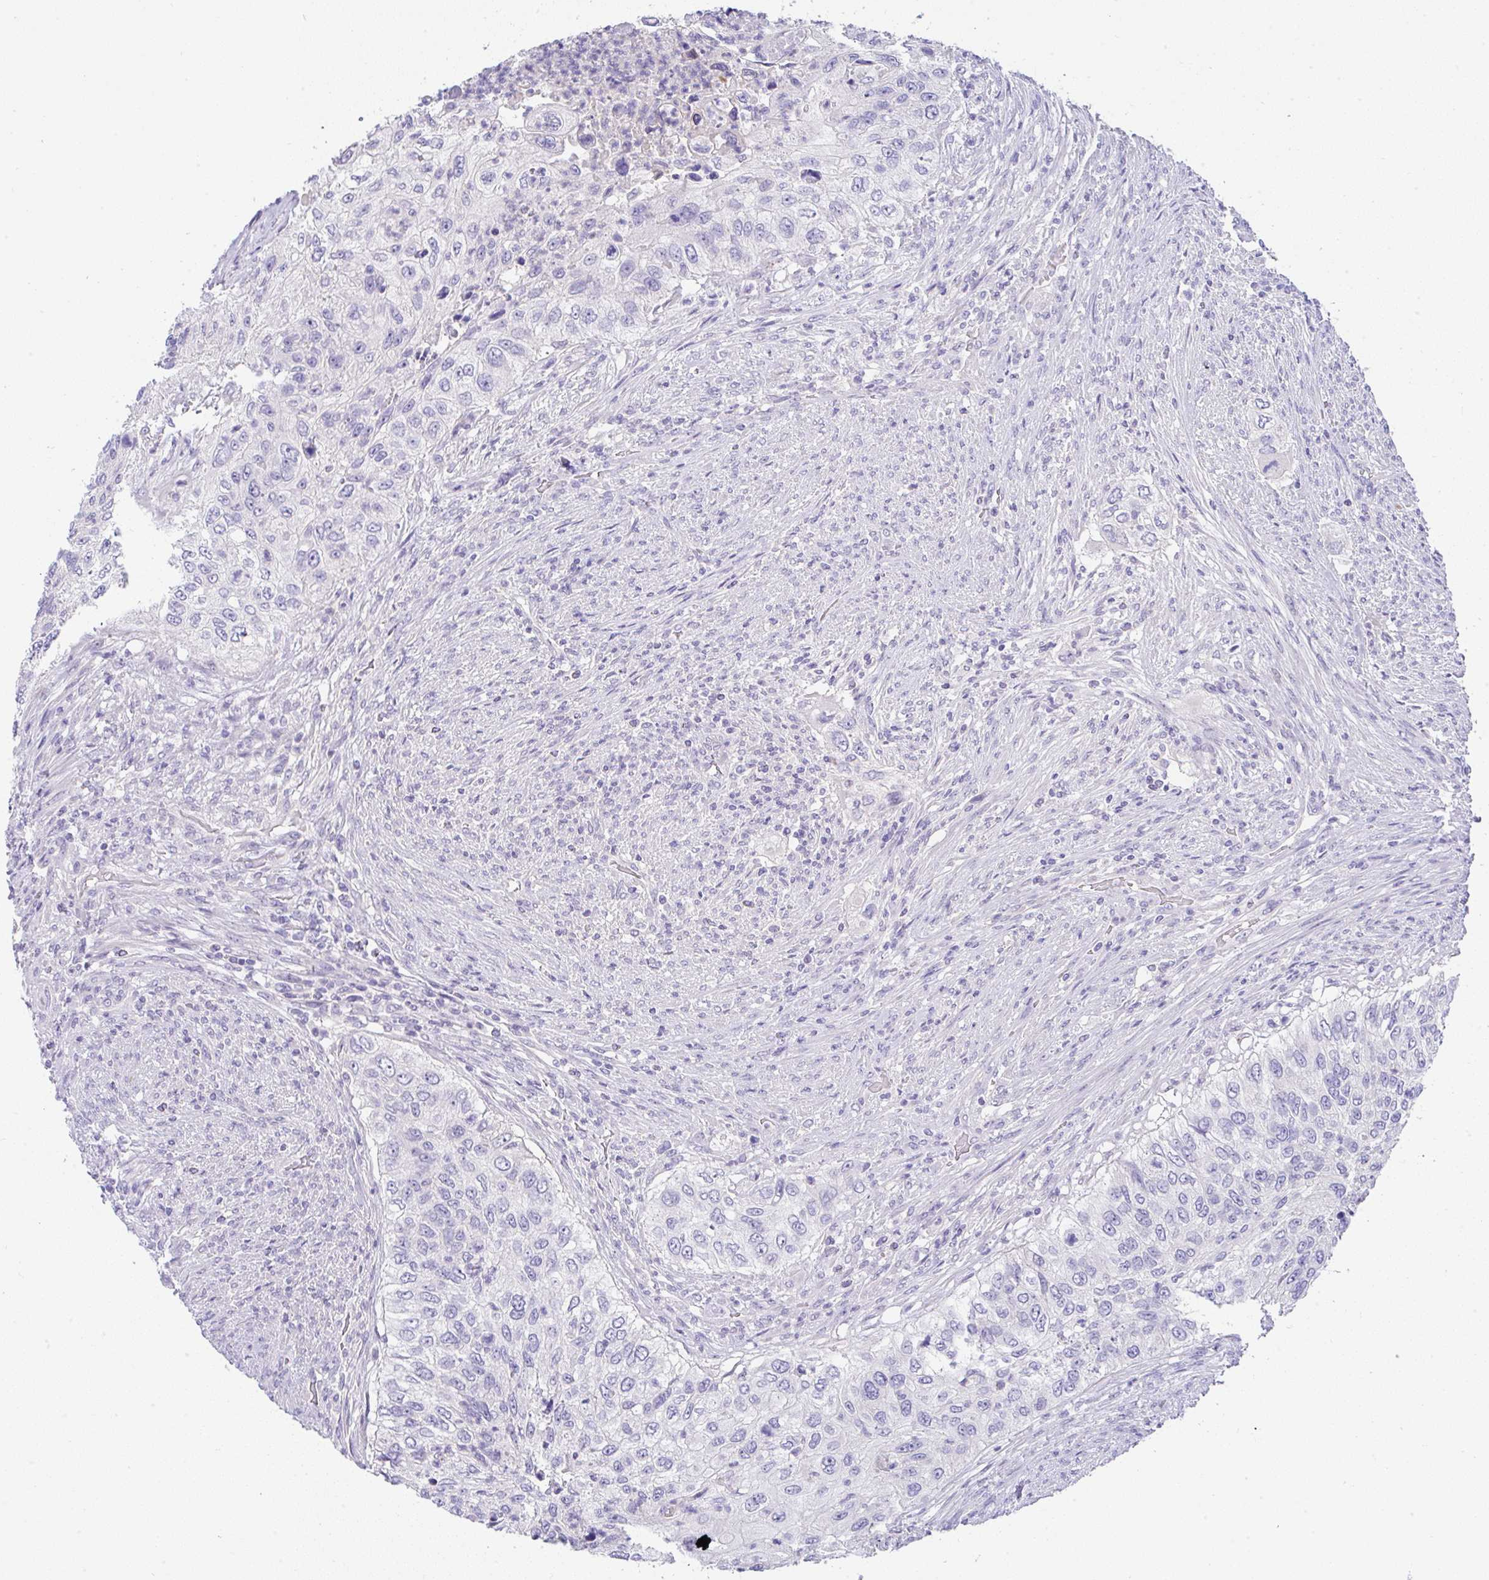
{"staining": {"intensity": "negative", "quantity": "none", "location": "none"}, "tissue": "urothelial cancer", "cell_type": "Tumor cells", "image_type": "cancer", "snomed": [{"axis": "morphology", "description": "Urothelial carcinoma, High grade"}, {"axis": "topography", "description": "Urinary bladder"}], "caption": "This is an immunohistochemistry image of human urothelial carcinoma (high-grade). There is no expression in tumor cells.", "gene": "SERPINE3", "patient": {"sex": "female", "age": 60}}